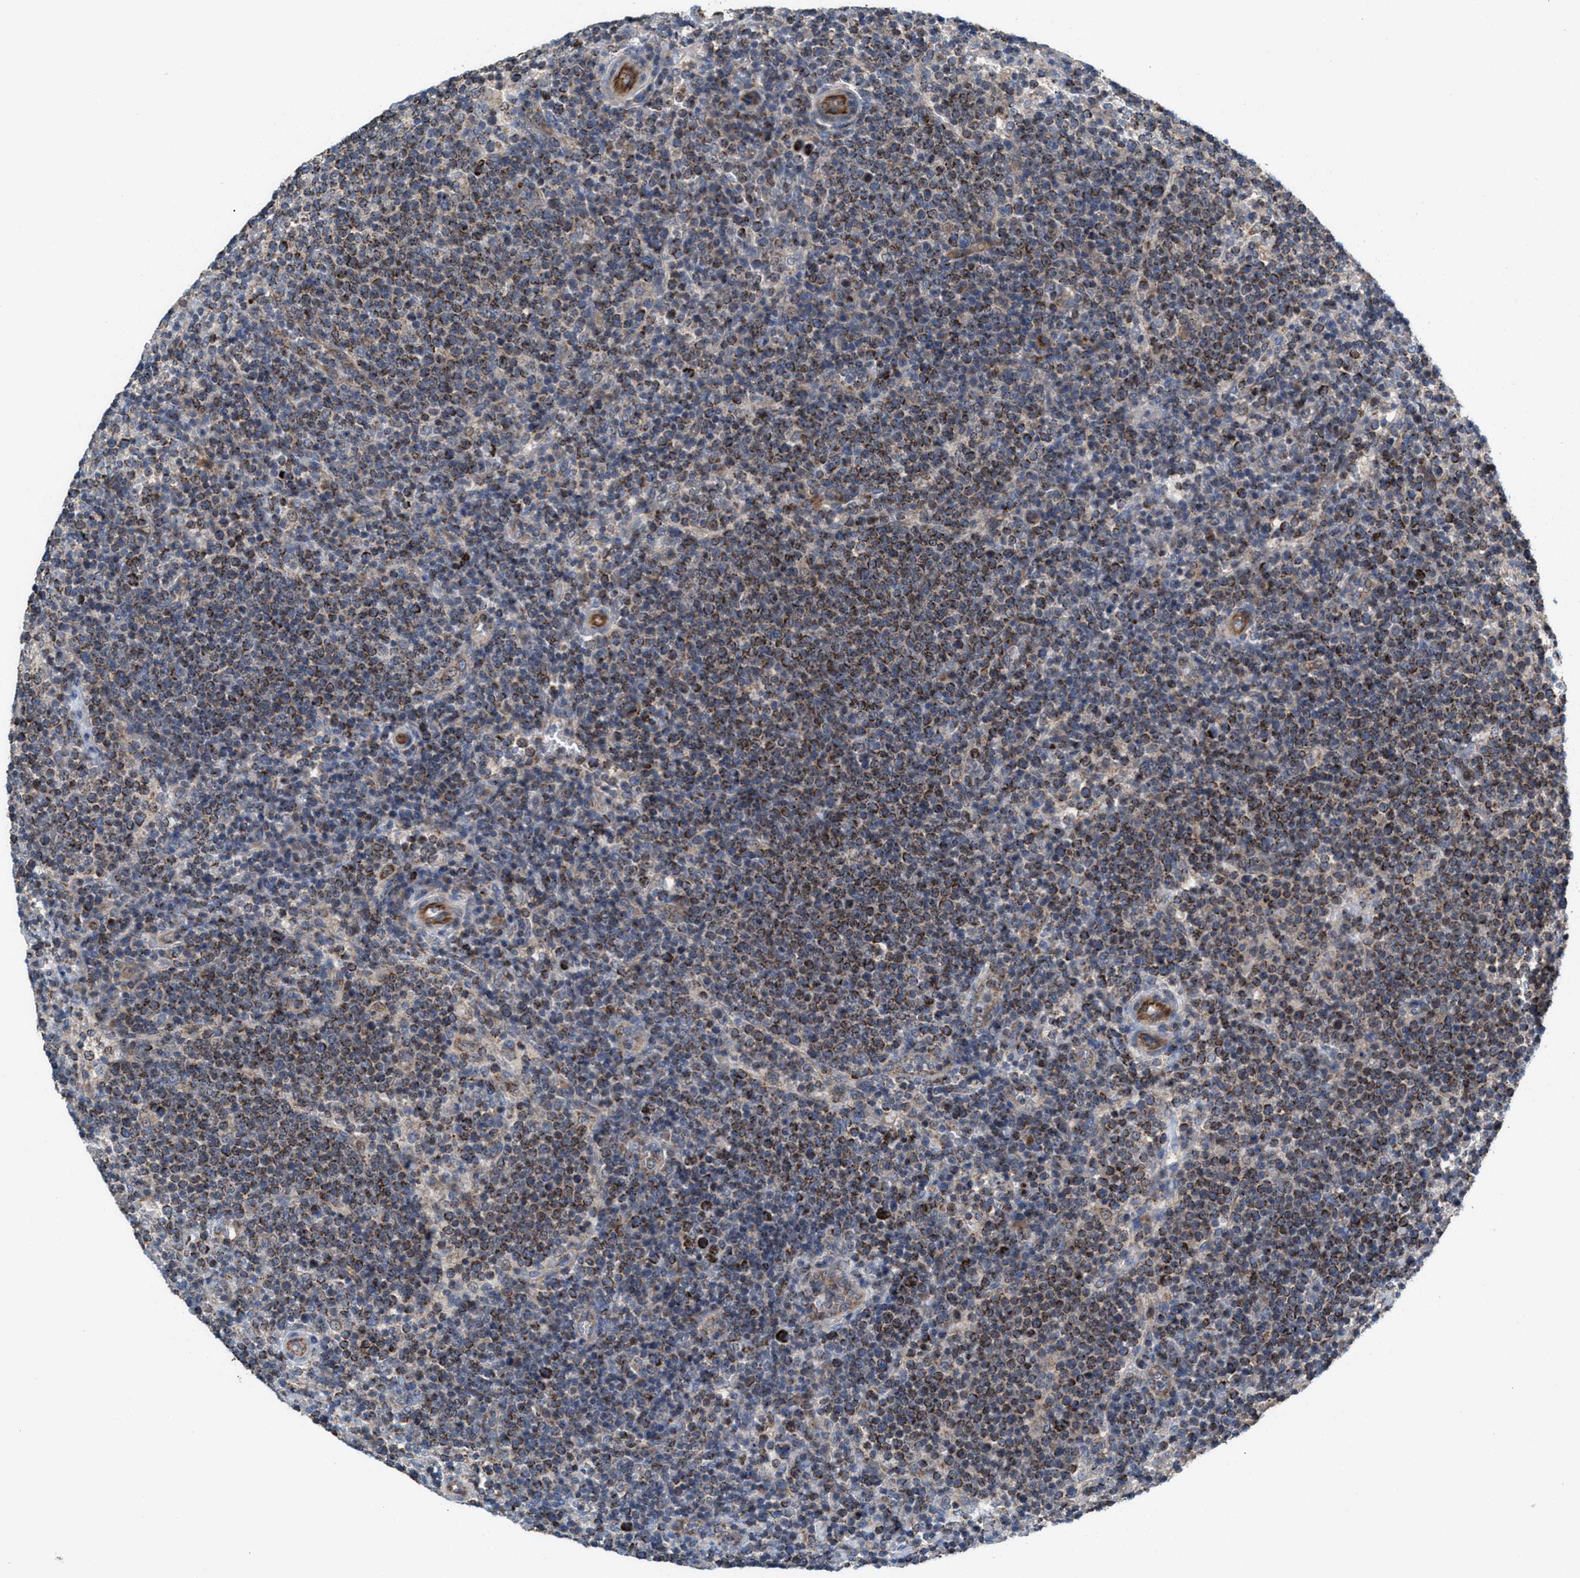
{"staining": {"intensity": "moderate", "quantity": ">75%", "location": "cytoplasmic/membranous"}, "tissue": "lymphoma", "cell_type": "Tumor cells", "image_type": "cancer", "snomed": [{"axis": "morphology", "description": "Malignant lymphoma, non-Hodgkin's type, High grade"}, {"axis": "topography", "description": "Lymph node"}], "caption": "Immunohistochemical staining of high-grade malignant lymphoma, non-Hodgkin's type shows medium levels of moderate cytoplasmic/membranous protein staining in approximately >75% of tumor cells.", "gene": "MRM1", "patient": {"sex": "male", "age": 61}}